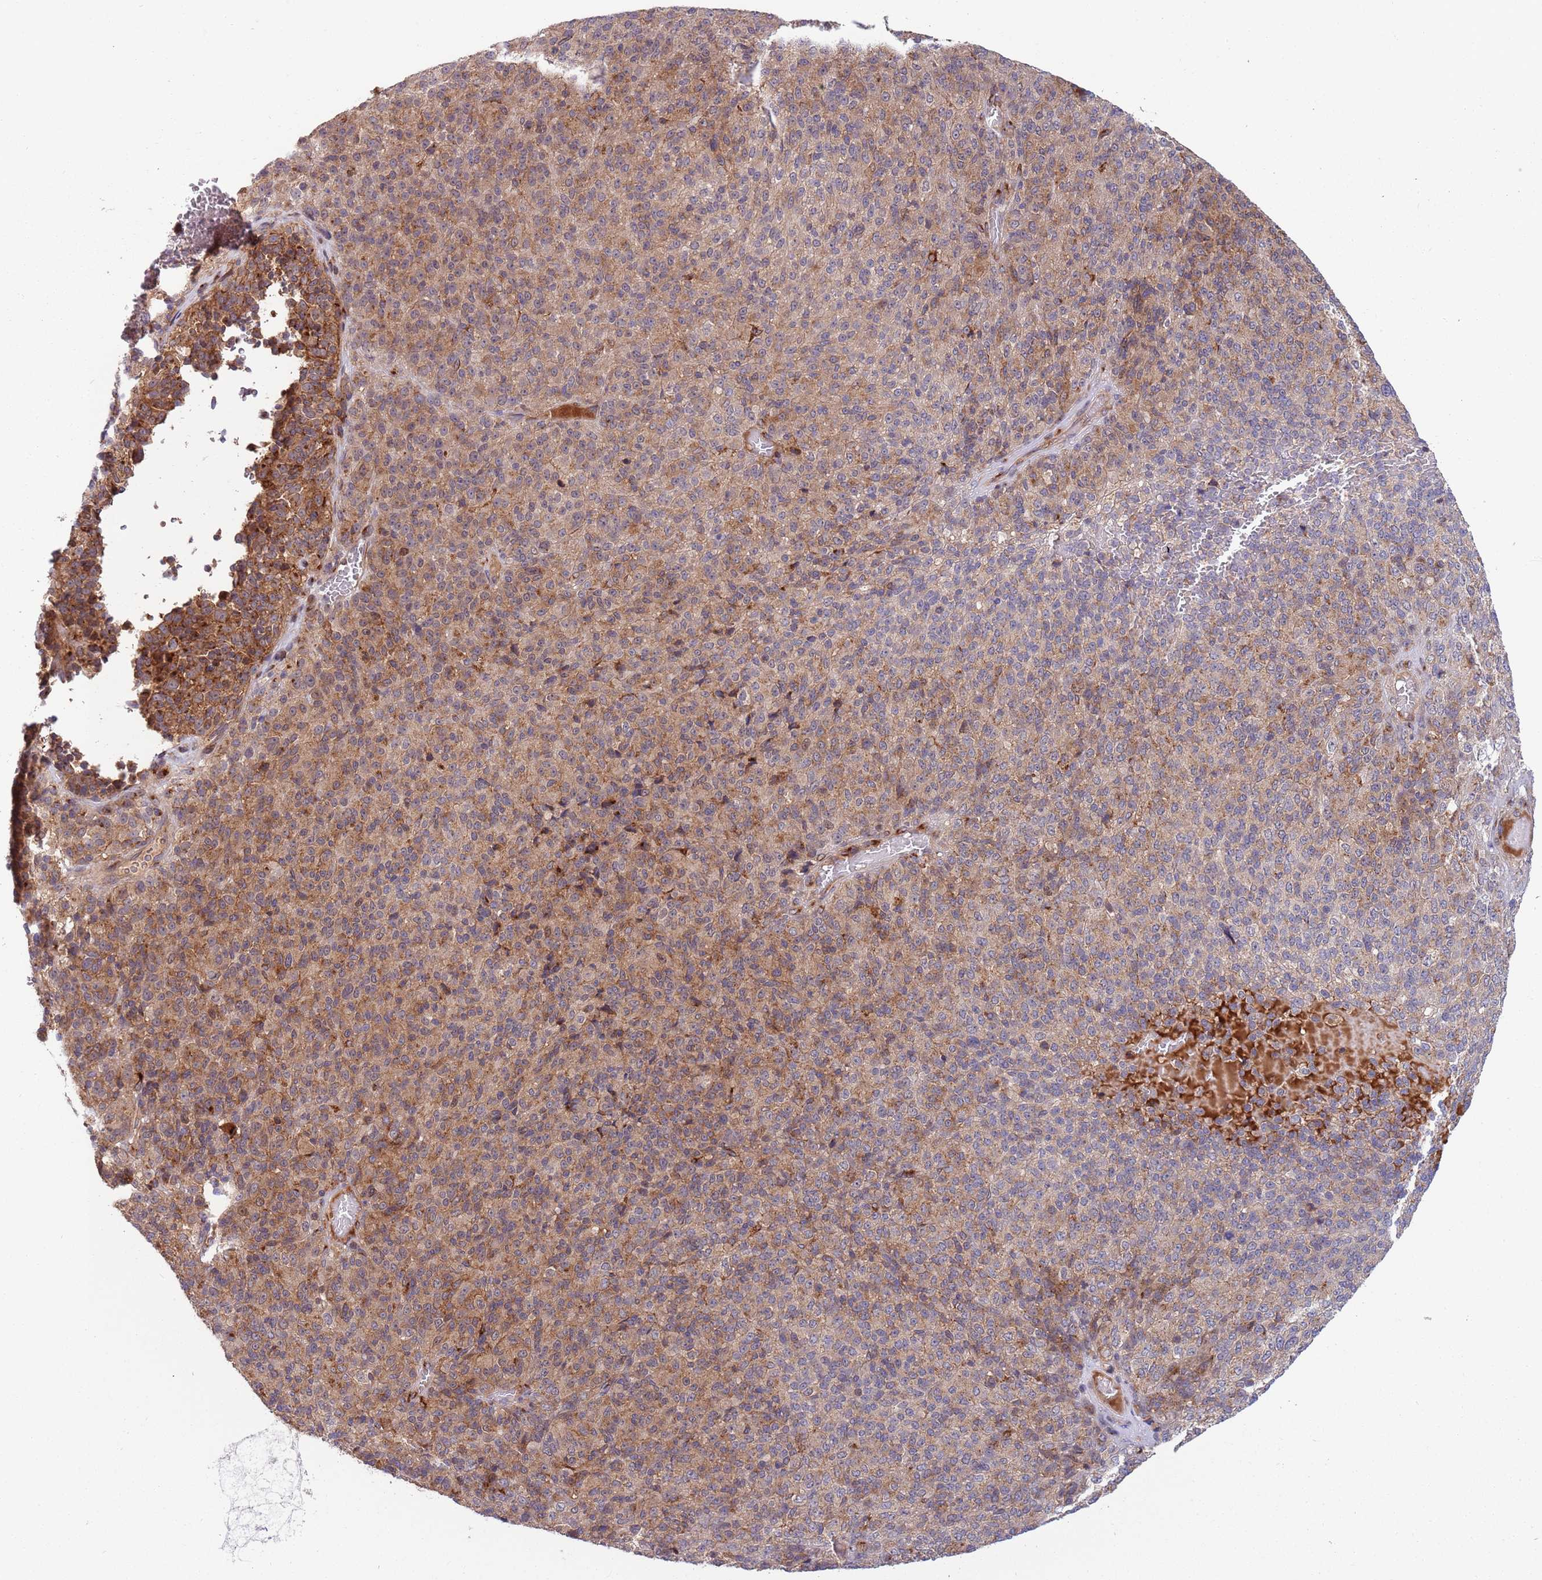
{"staining": {"intensity": "moderate", "quantity": ">75%", "location": "cytoplasmic/membranous"}, "tissue": "melanoma", "cell_type": "Tumor cells", "image_type": "cancer", "snomed": [{"axis": "morphology", "description": "Malignant melanoma, Metastatic site"}, {"axis": "topography", "description": "Brain"}], "caption": "Tumor cells show medium levels of moderate cytoplasmic/membranous positivity in approximately >75% of cells in human malignant melanoma (metastatic site). The staining was performed using DAB (3,3'-diaminobenzidine), with brown indicating positive protein expression. Nuclei are stained blue with hematoxylin.", "gene": "BTBD7", "patient": {"sex": "female", "age": 56}}